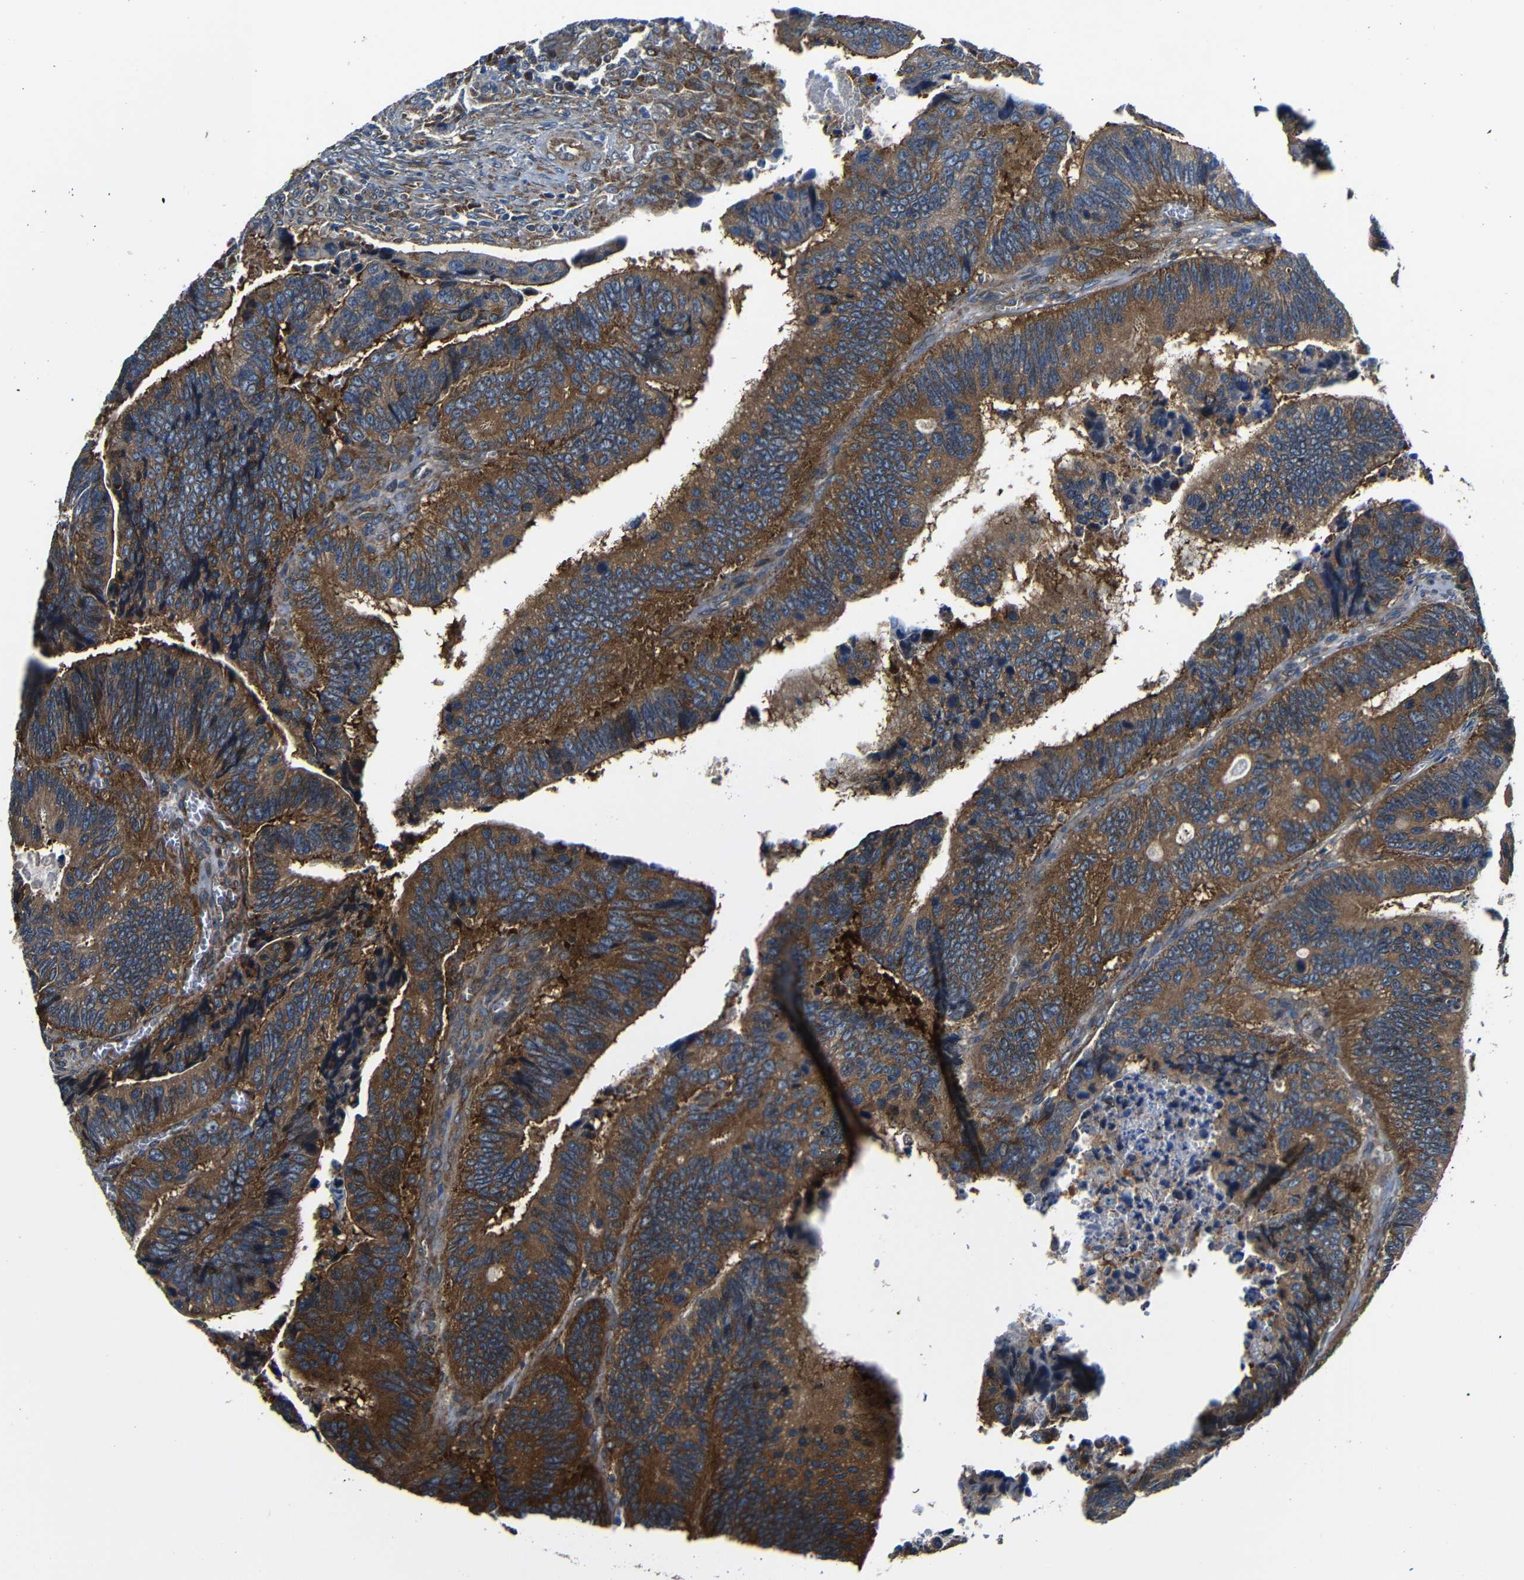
{"staining": {"intensity": "strong", "quantity": ">75%", "location": "cytoplasmic/membranous"}, "tissue": "colorectal cancer", "cell_type": "Tumor cells", "image_type": "cancer", "snomed": [{"axis": "morphology", "description": "Inflammation, NOS"}, {"axis": "morphology", "description": "Adenocarcinoma, NOS"}, {"axis": "topography", "description": "Colon"}], "caption": "Immunohistochemistry (IHC) micrograph of human colorectal cancer (adenocarcinoma) stained for a protein (brown), which exhibits high levels of strong cytoplasmic/membranous staining in about >75% of tumor cells.", "gene": "ABCE1", "patient": {"sex": "male", "age": 72}}